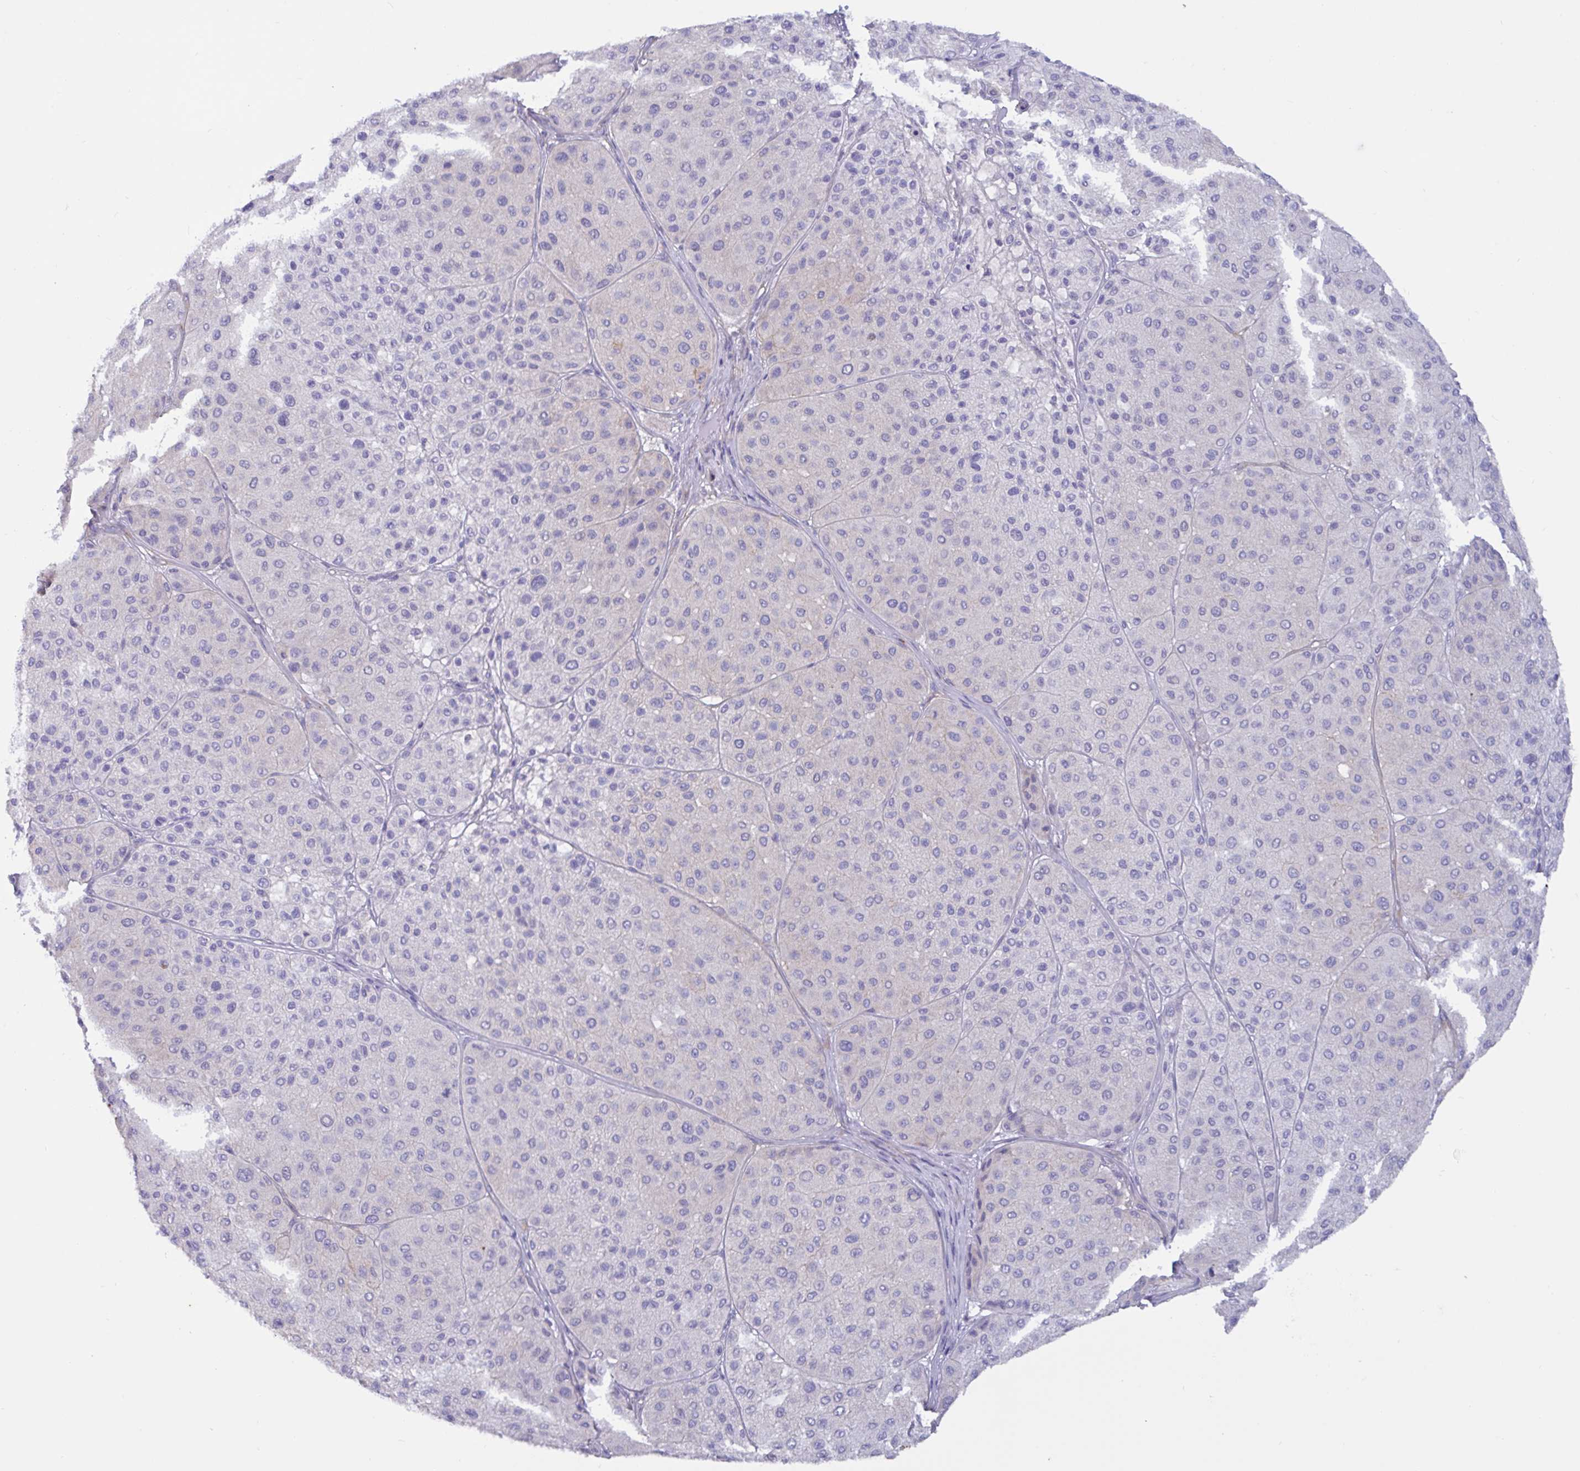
{"staining": {"intensity": "negative", "quantity": "none", "location": "none"}, "tissue": "melanoma", "cell_type": "Tumor cells", "image_type": "cancer", "snomed": [{"axis": "morphology", "description": "Malignant melanoma, Metastatic site"}, {"axis": "topography", "description": "Smooth muscle"}], "caption": "The photomicrograph shows no staining of tumor cells in malignant melanoma (metastatic site). Nuclei are stained in blue.", "gene": "SLC66A1", "patient": {"sex": "male", "age": 41}}